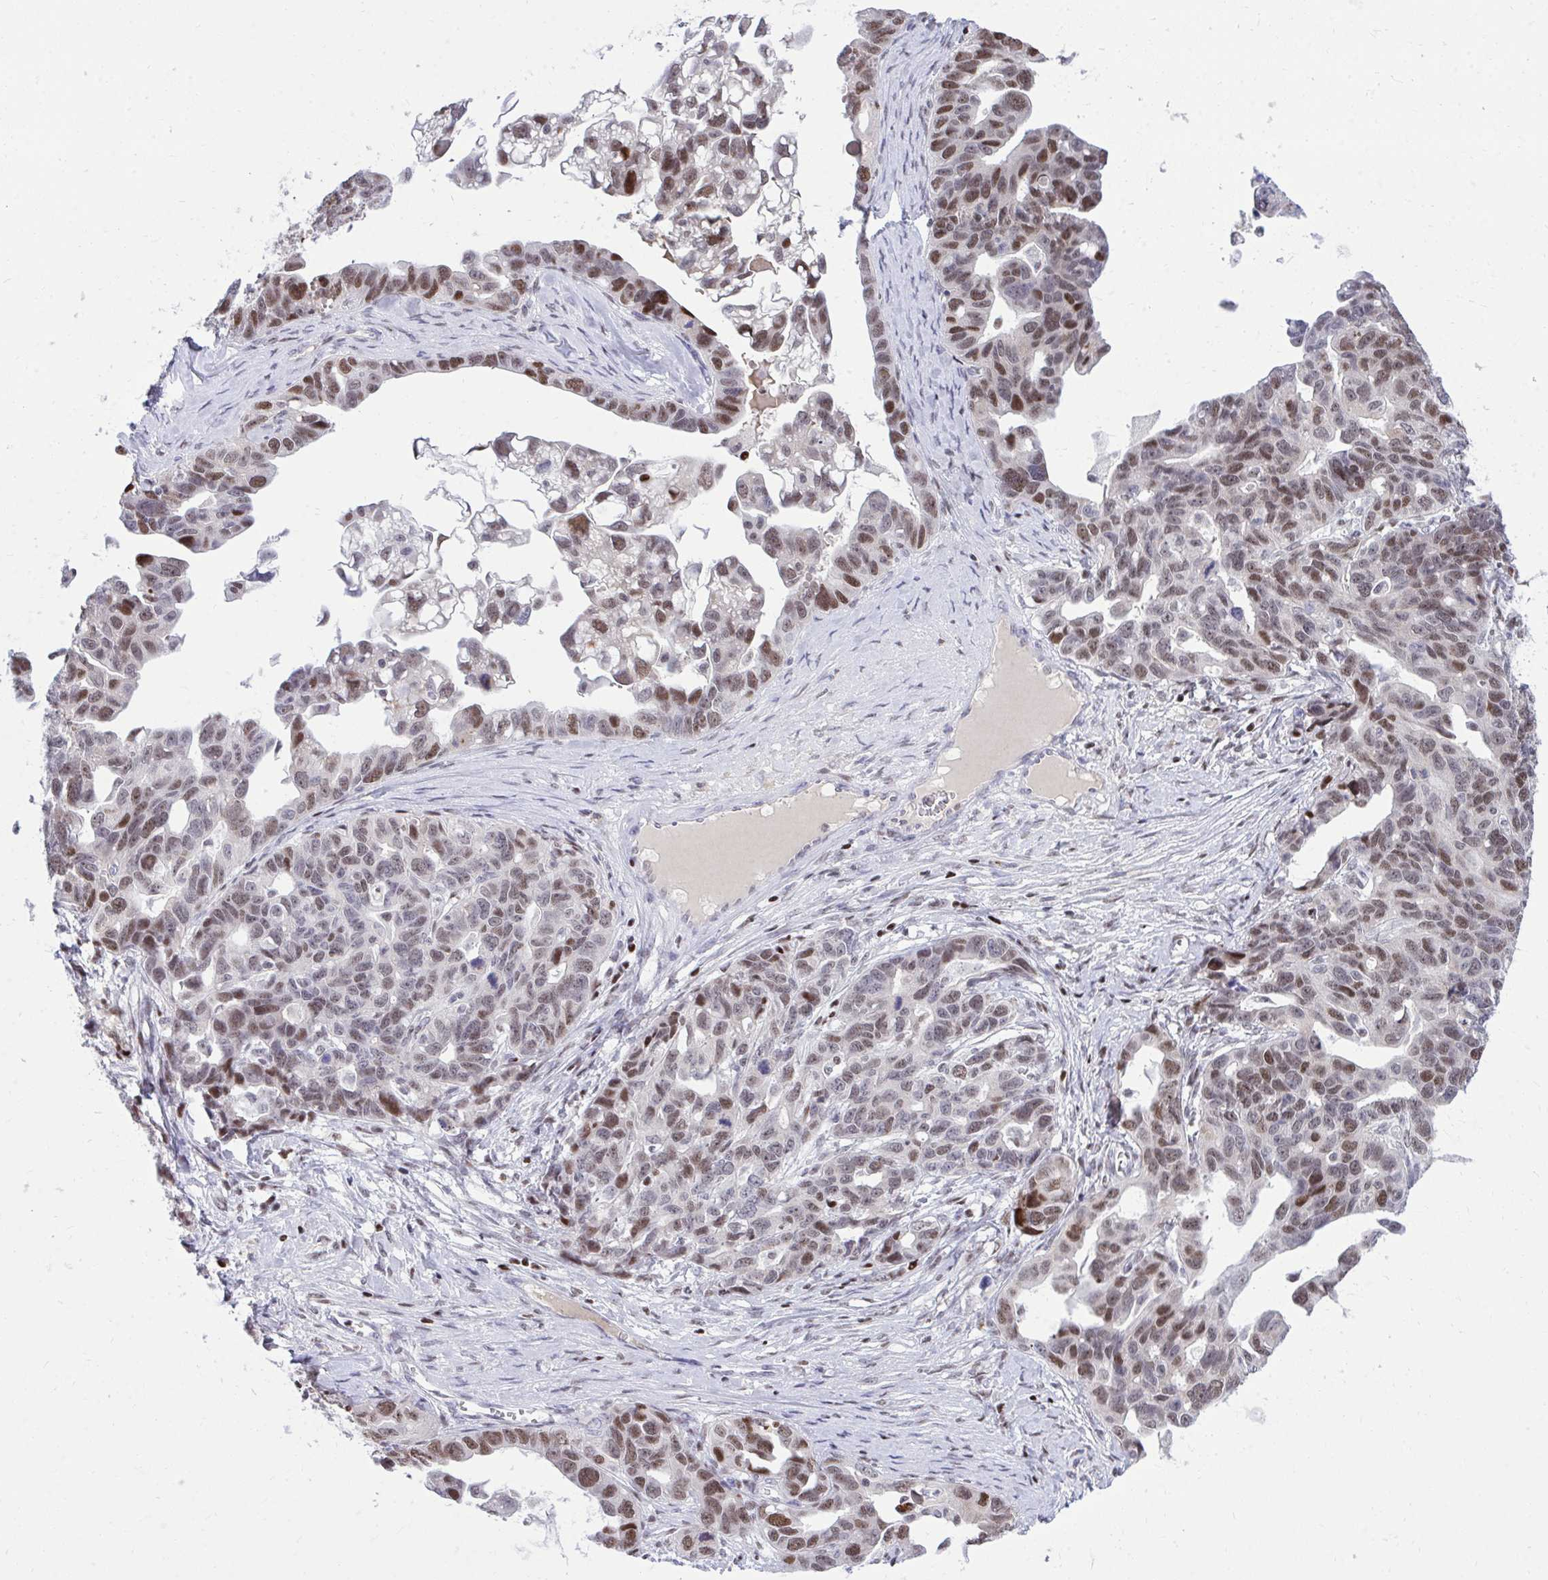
{"staining": {"intensity": "moderate", "quantity": "25%-75%", "location": "nuclear"}, "tissue": "ovarian cancer", "cell_type": "Tumor cells", "image_type": "cancer", "snomed": [{"axis": "morphology", "description": "Cystadenocarcinoma, serous, NOS"}, {"axis": "topography", "description": "Ovary"}], "caption": "An immunohistochemistry (IHC) micrograph of neoplastic tissue is shown. Protein staining in brown highlights moderate nuclear positivity in ovarian serous cystadenocarcinoma within tumor cells. (DAB = brown stain, brightfield microscopy at high magnification).", "gene": "C14orf39", "patient": {"sex": "female", "age": 69}}